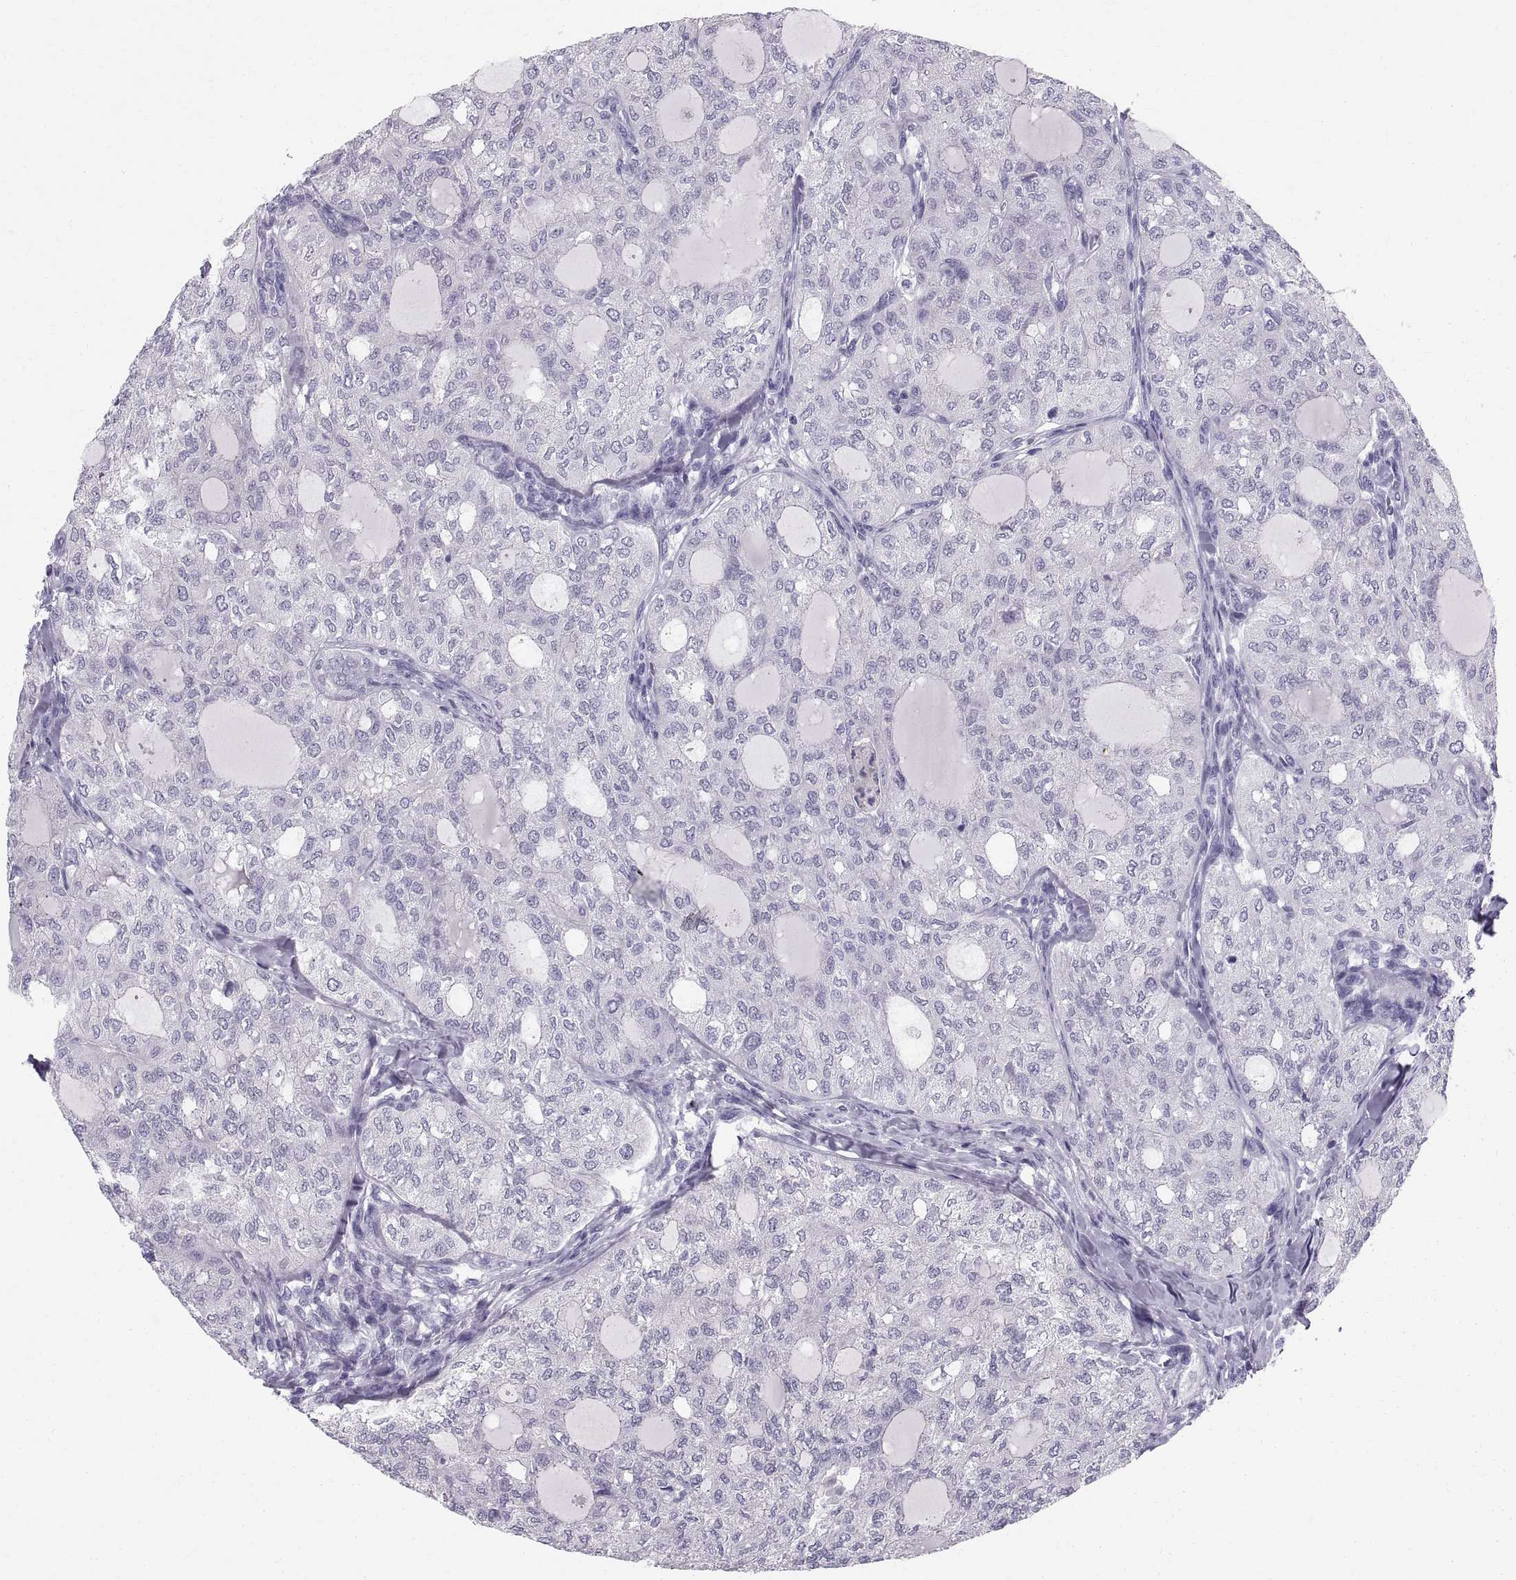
{"staining": {"intensity": "negative", "quantity": "none", "location": "none"}, "tissue": "thyroid cancer", "cell_type": "Tumor cells", "image_type": "cancer", "snomed": [{"axis": "morphology", "description": "Follicular adenoma carcinoma, NOS"}, {"axis": "topography", "description": "Thyroid gland"}], "caption": "Immunohistochemistry photomicrograph of neoplastic tissue: human follicular adenoma carcinoma (thyroid) stained with DAB (3,3'-diaminobenzidine) shows no significant protein positivity in tumor cells.", "gene": "SLC22A6", "patient": {"sex": "male", "age": 75}}